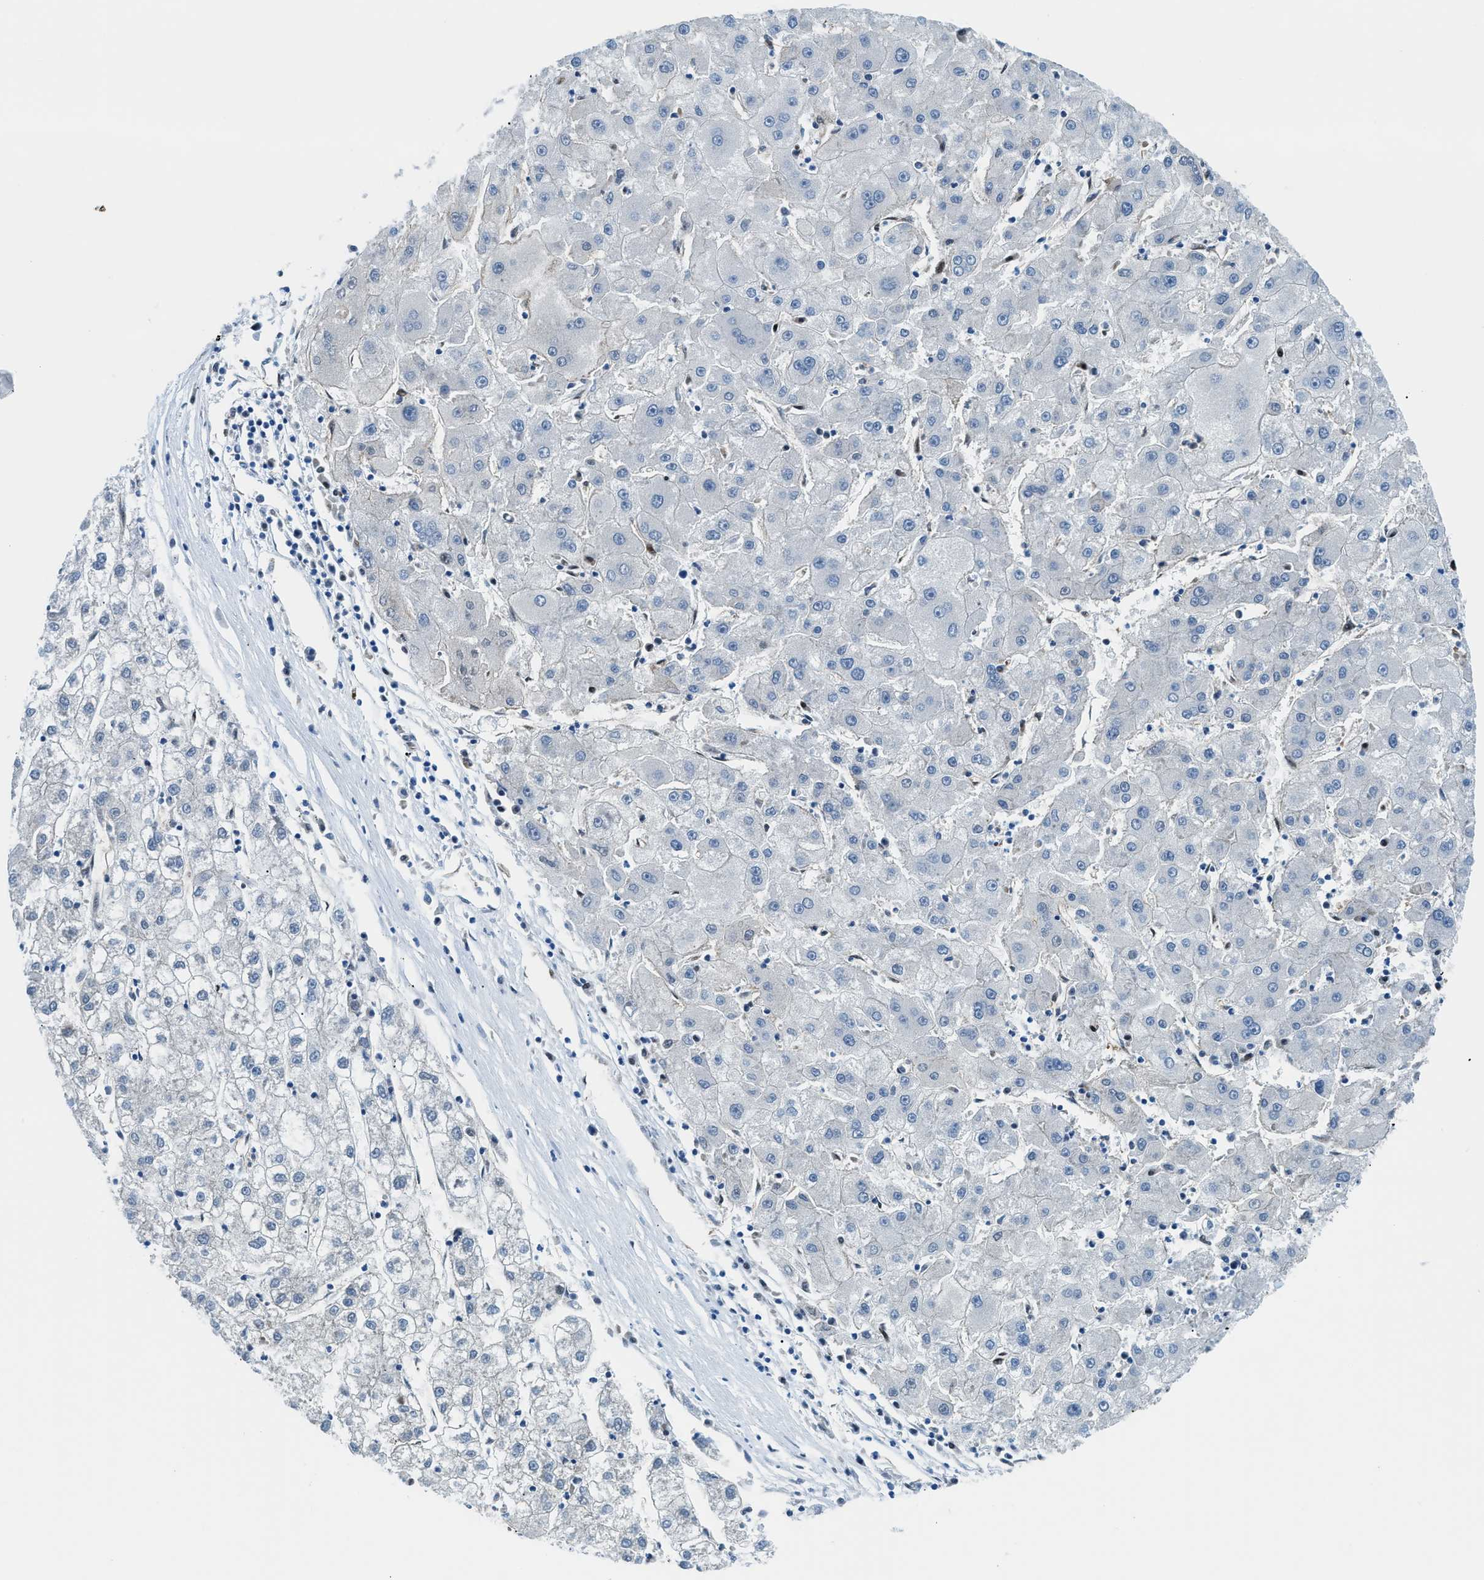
{"staining": {"intensity": "negative", "quantity": "none", "location": "none"}, "tissue": "liver cancer", "cell_type": "Tumor cells", "image_type": "cancer", "snomed": [{"axis": "morphology", "description": "Carcinoma, Hepatocellular, NOS"}, {"axis": "topography", "description": "Liver"}], "caption": "This histopathology image is of liver cancer stained with immunohistochemistry (IHC) to label a protein in brown with the nuclei are counter-stained blue. There is no expression in tumor cells. (DAB (3,3'-diaminobenzidine) IHC, high magnification).", "gene": "YWHAE", "patient": {"sex": "male", "age": 72}}